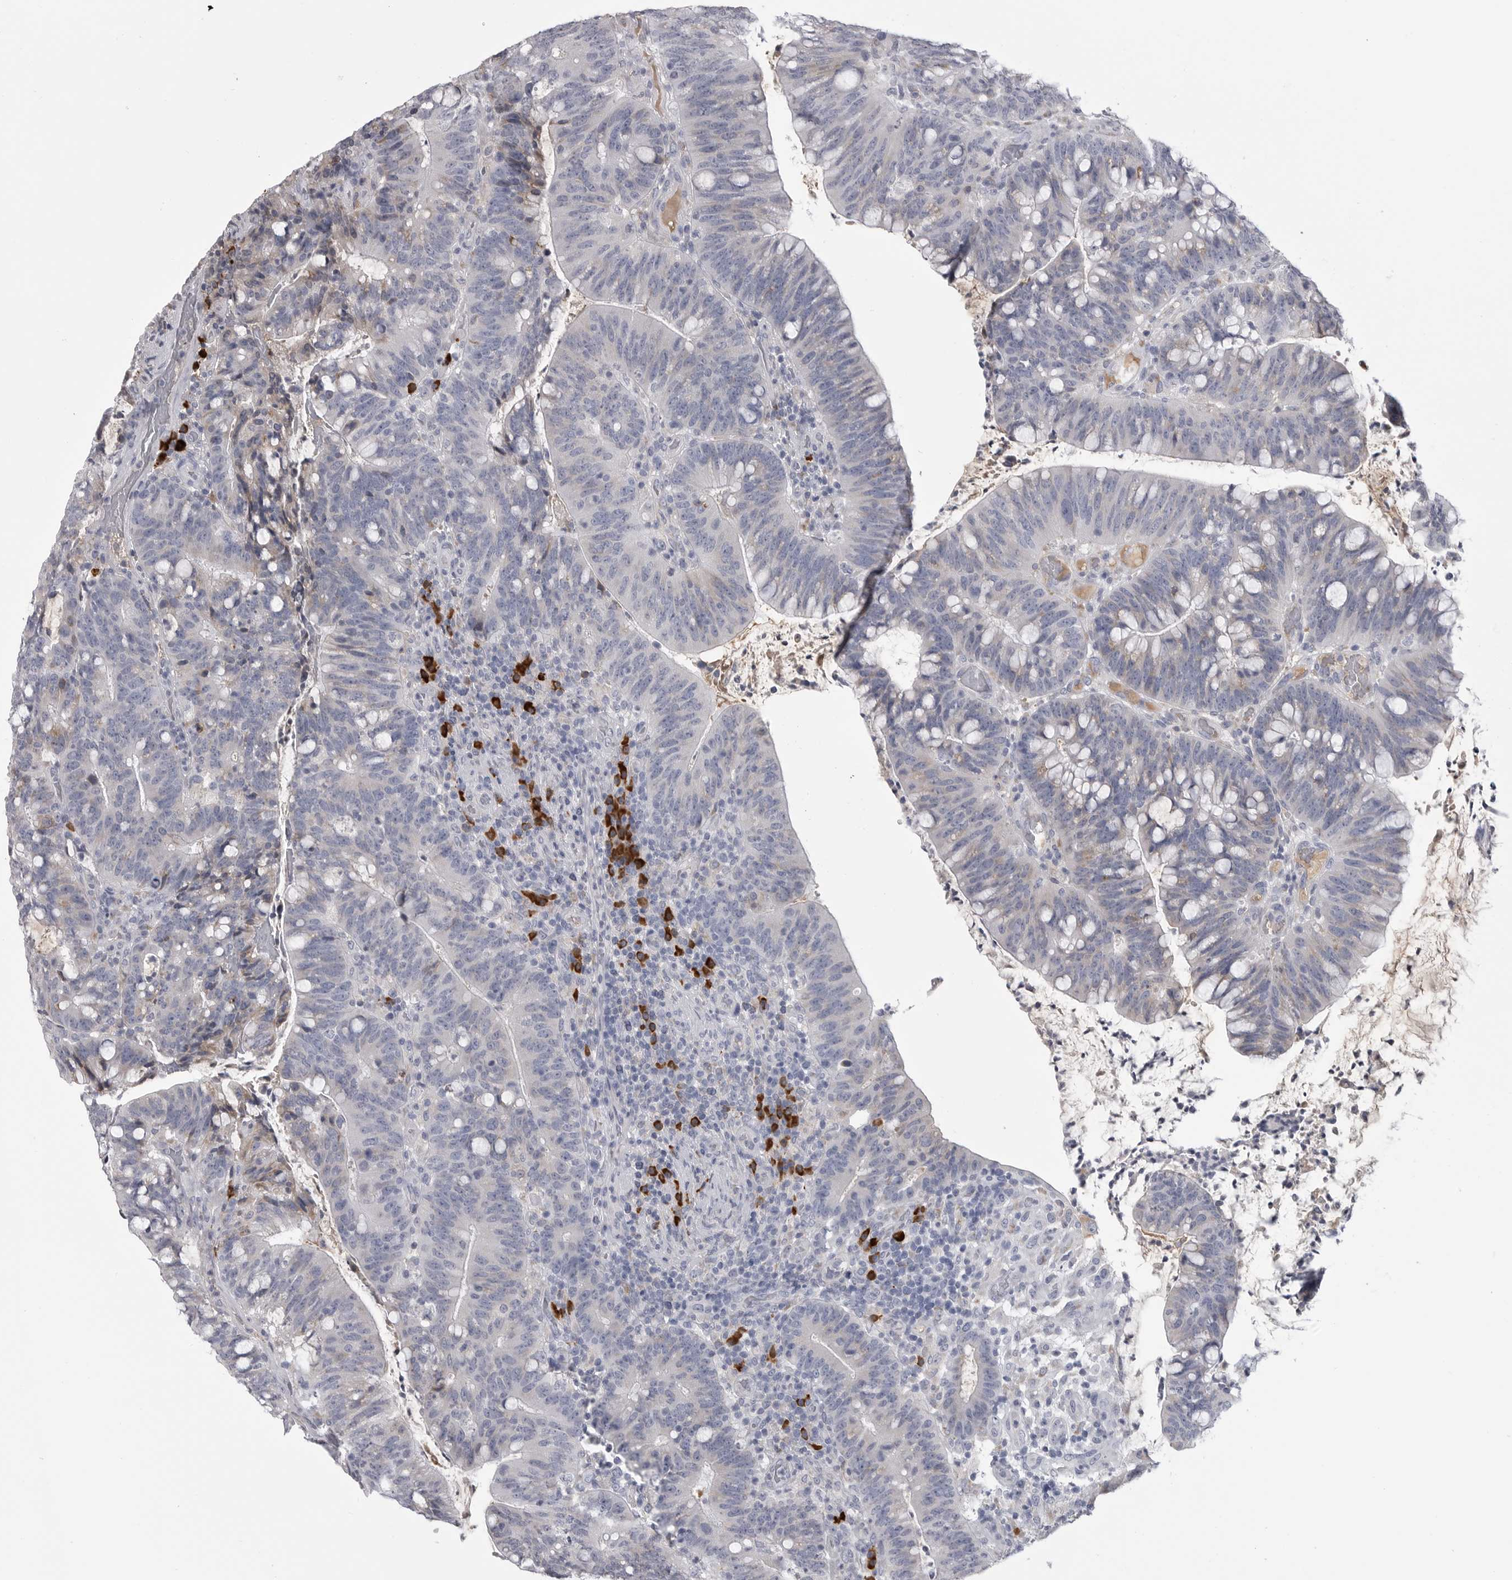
{"staining": {"intensity": "negative", "quantity": "none", "location": "none"}, "tissue": "colorectal cancer", "cell_type": "Tumor cells", "image_type": "cancer", "snomed": [{"axis": "morphology", "description": "Adenocarcinoma, NOS"}, {"axis": "topography", "description": "Colon"}], "caption": "Adenocarcinoma (colorectal) stained for a protein using immunohistochemistry (IHC) demonstrates no expression tumor cells.", "gene": "FKBP2", "patient": {"sex": "female", "age": 66}}